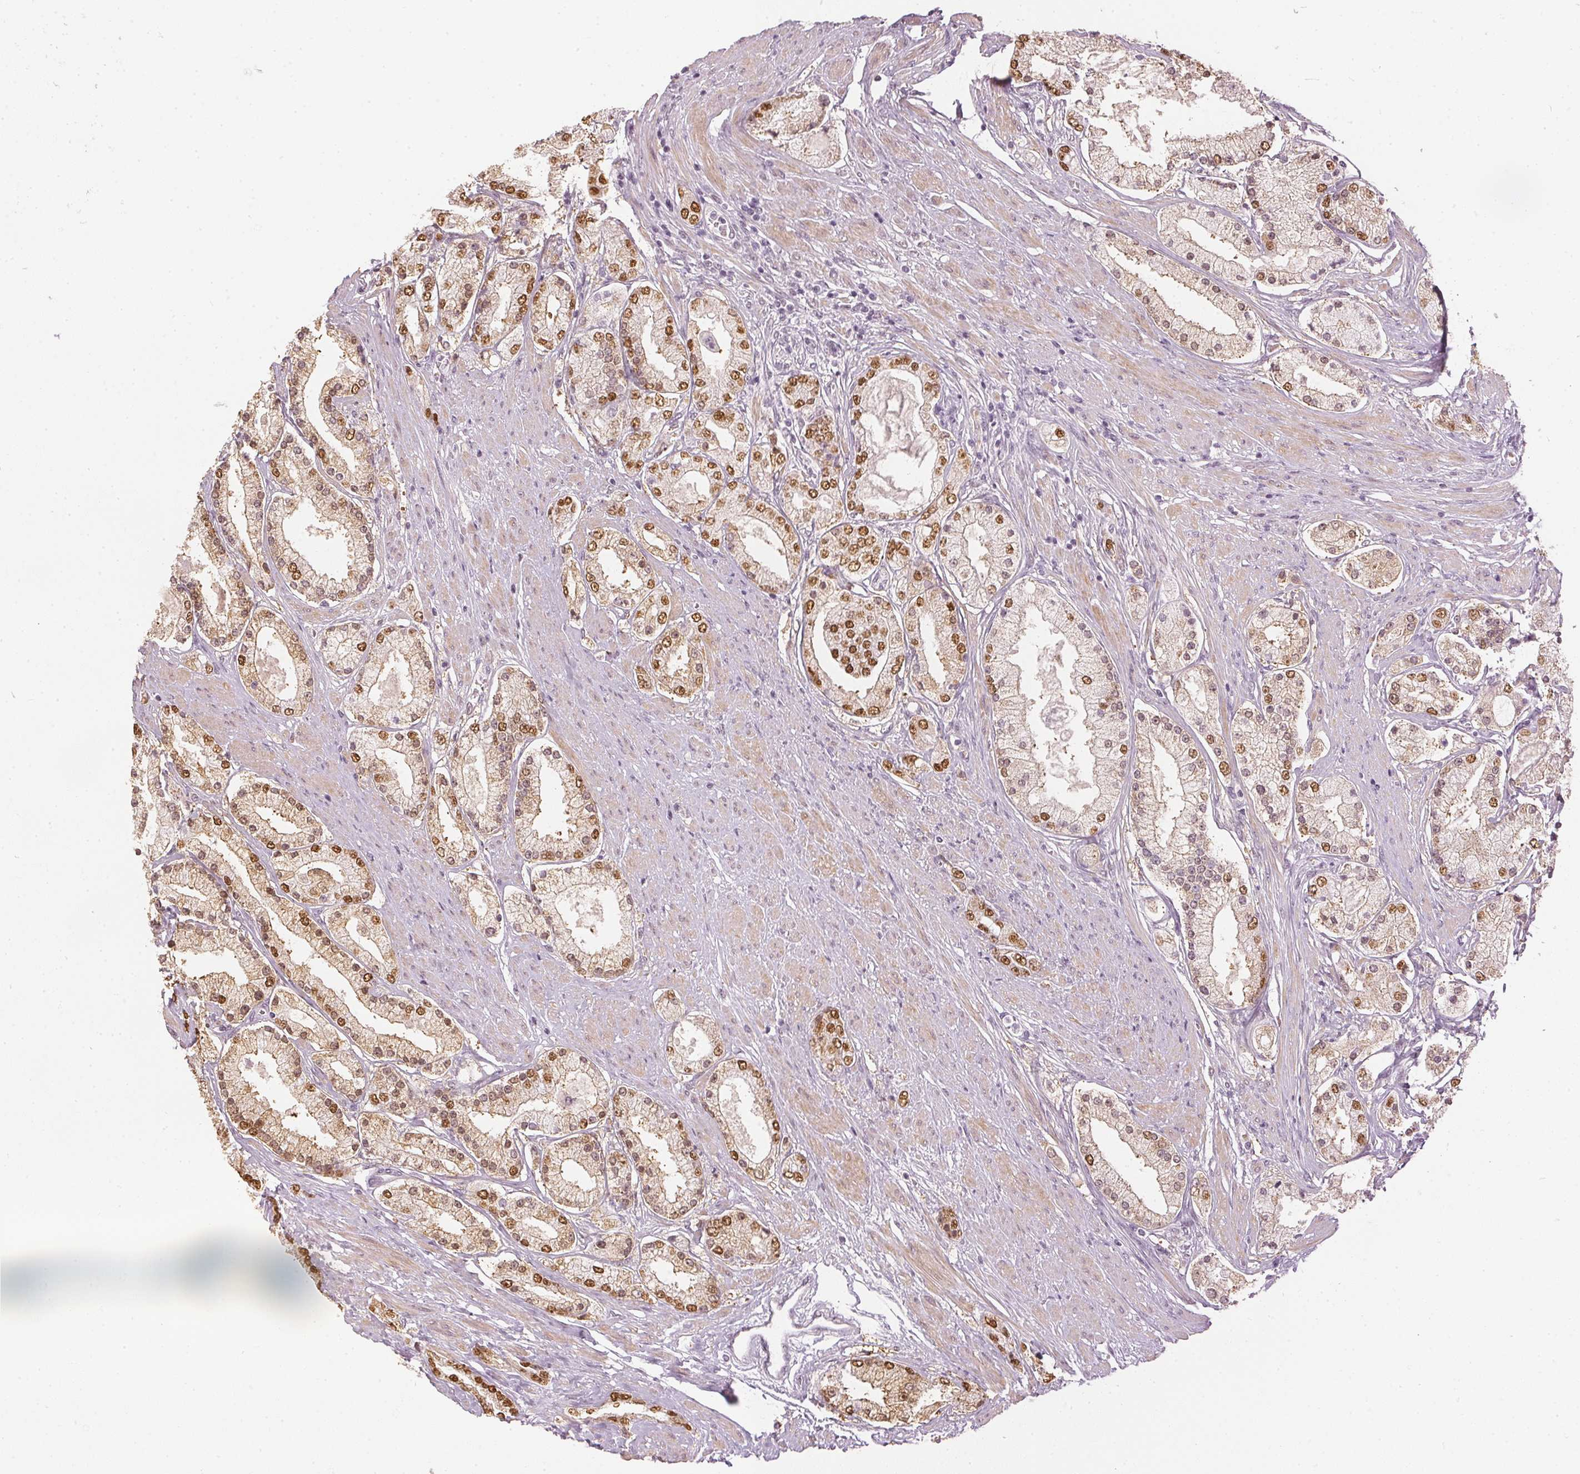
{"staining": {"intensity": "moderate", "quantity": "25%-75%", "location": "nuclear"}, "tissue": "prostate cancer", "cell_type": "Tumor cells", "image_type": "cancer", "snomed": [{"axis": "morphology", "description": "Adenocarcinoma, High grade"}, {"axis": "topography", "description": "Prostate"}], "caption": "Human prostate cancer (high-grade adenocarcinoma) stained for a protein (brown) reveals moderate nuclear positive positivity in approximately 25%-75% of tumor cells.", "gene": "SLC39A3", "patient": {"sex": "male", "age": 67}}